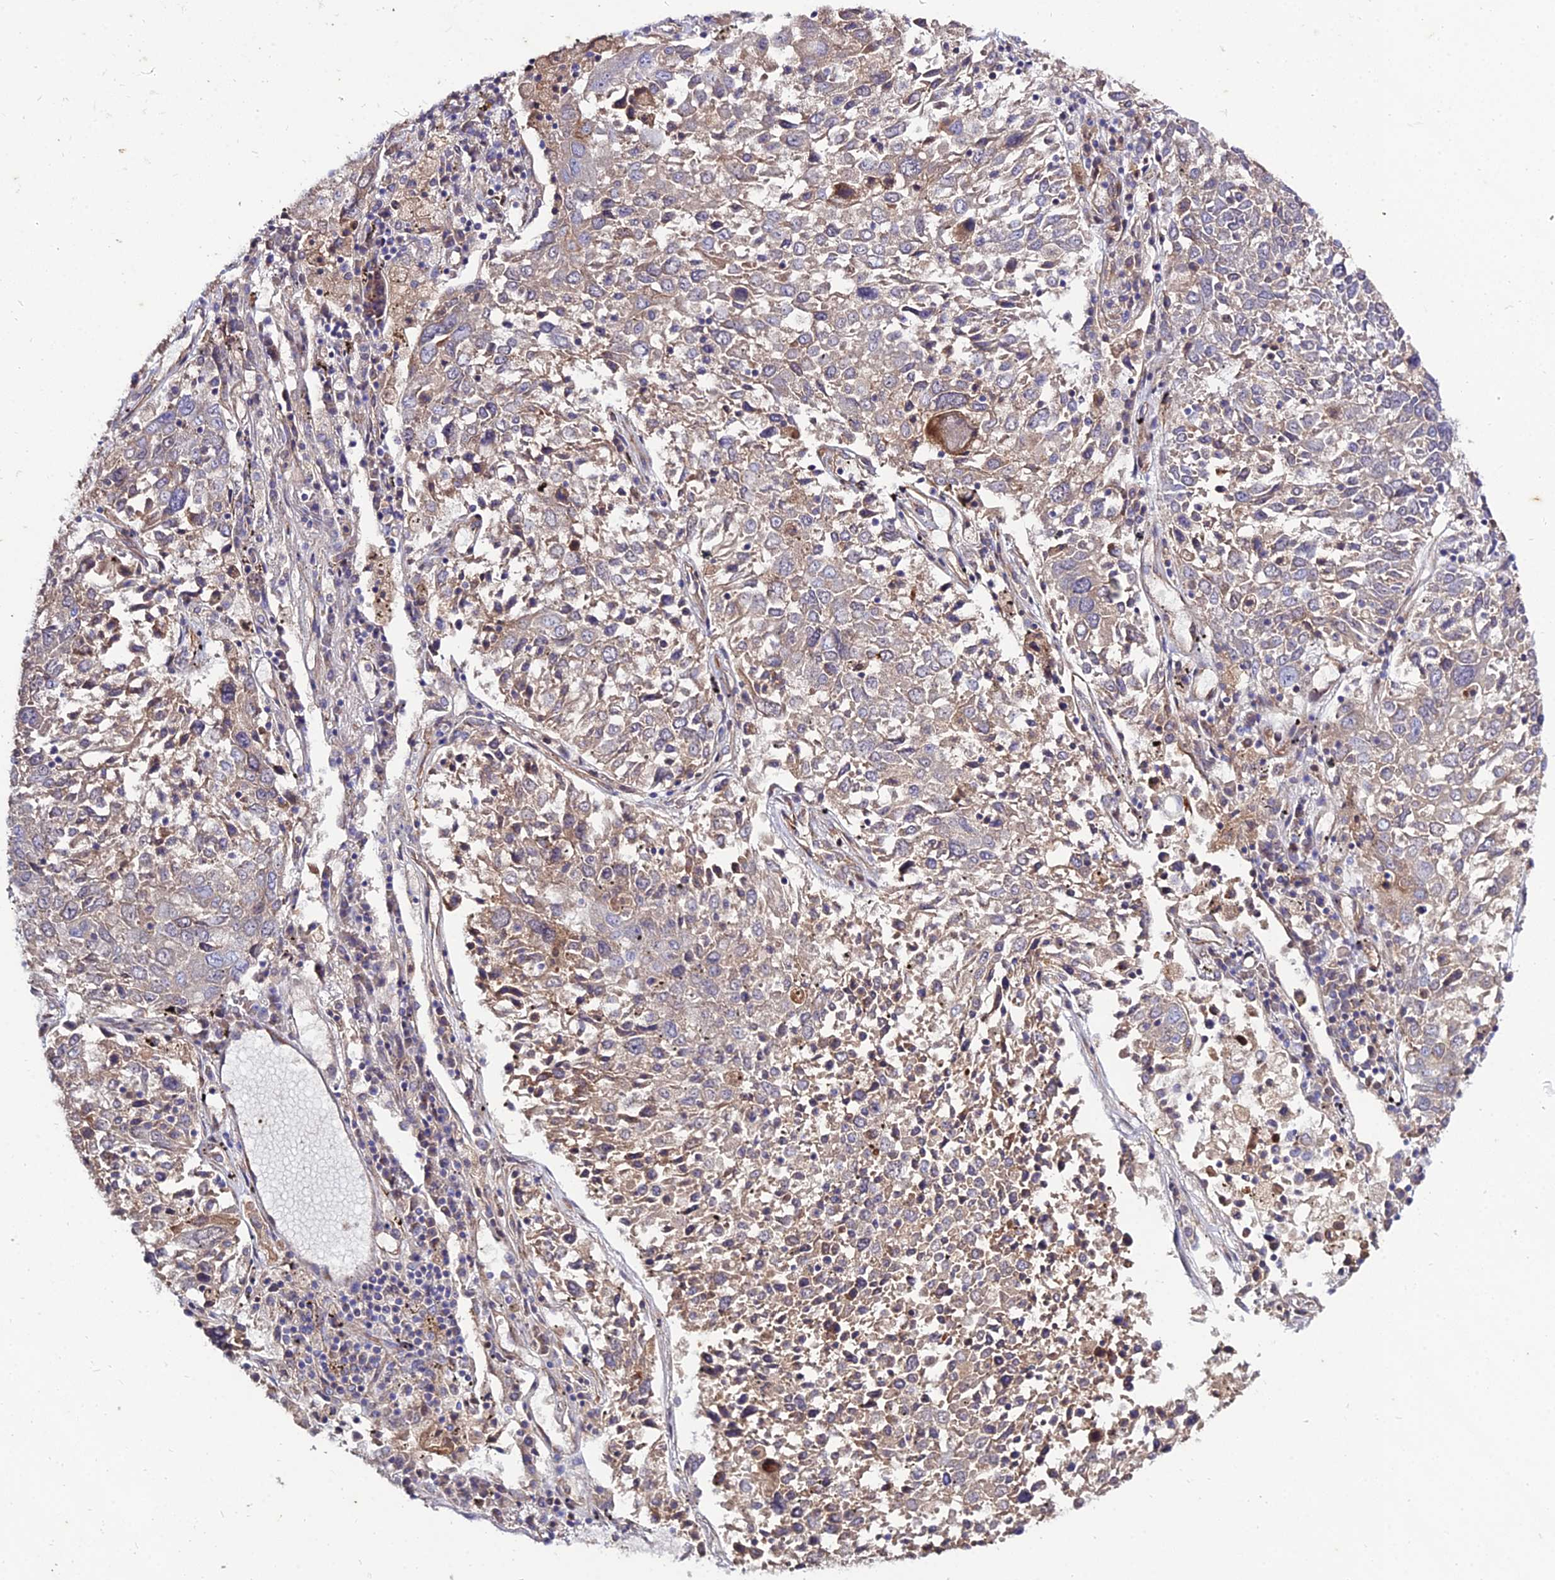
{"staining": {"intensity": "weak", "quantity": ">75%", "location": "cytoplasmic/membranous"}, "tissue": "lung cancer", "cell_type": "Tumor cells", "image_type": "cancer", "snomed": [{"axis": "morphology", "description": "Squamous cell carcinoma, NOS"}, {"axis": "topography", "description": "Lung"}], "caption": "This is a histology image of IHC staining of lung cancer (squamous cell carcinoma), which shows weak expression in the cytoplasmic/membranous of tumor cells.", "gene": "ARL6IP1", "patient": {"sex": "male", "age": 65}}